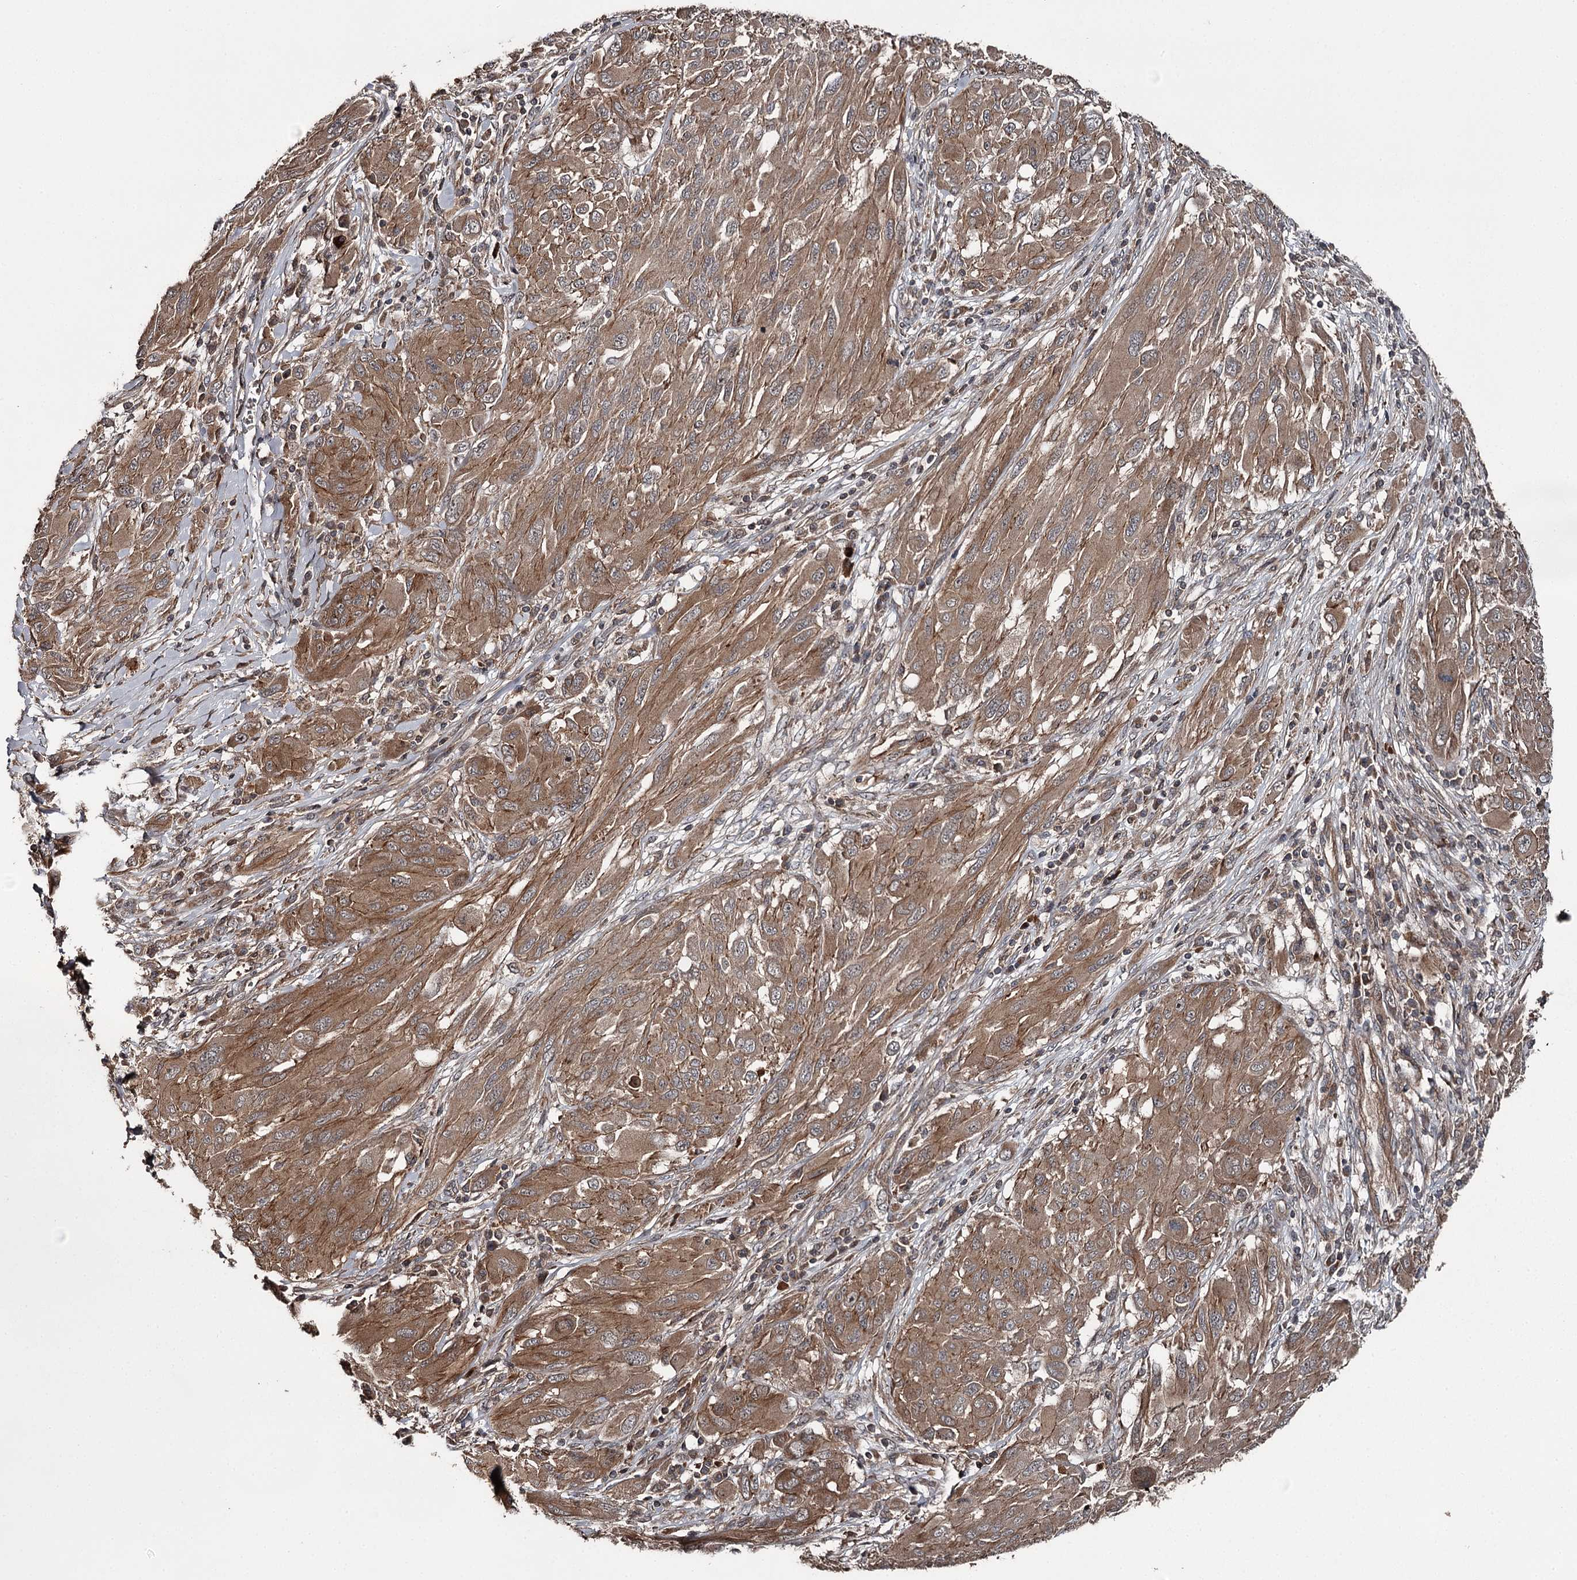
{"staining": {"intensity": "moderate", "quantity": ">75%", "location": "cytoplasmic/membranous"}, "tissue": "melanoma", "cell_type": "Tumor cells", "image_type": "cancer", "snomed": [{"axis": "morphology", "description": "Malignant melanoma, NOS"}, {"axis": "topography", "description": "Skin"}], "caption": "Malignant melanoma stained with a brown dye displays moderate cytoplasmic/membranous positive staining in about >75% of tumor cells.", "gene": "RAB21", "patient": {"sex": "female", "age": 91}}